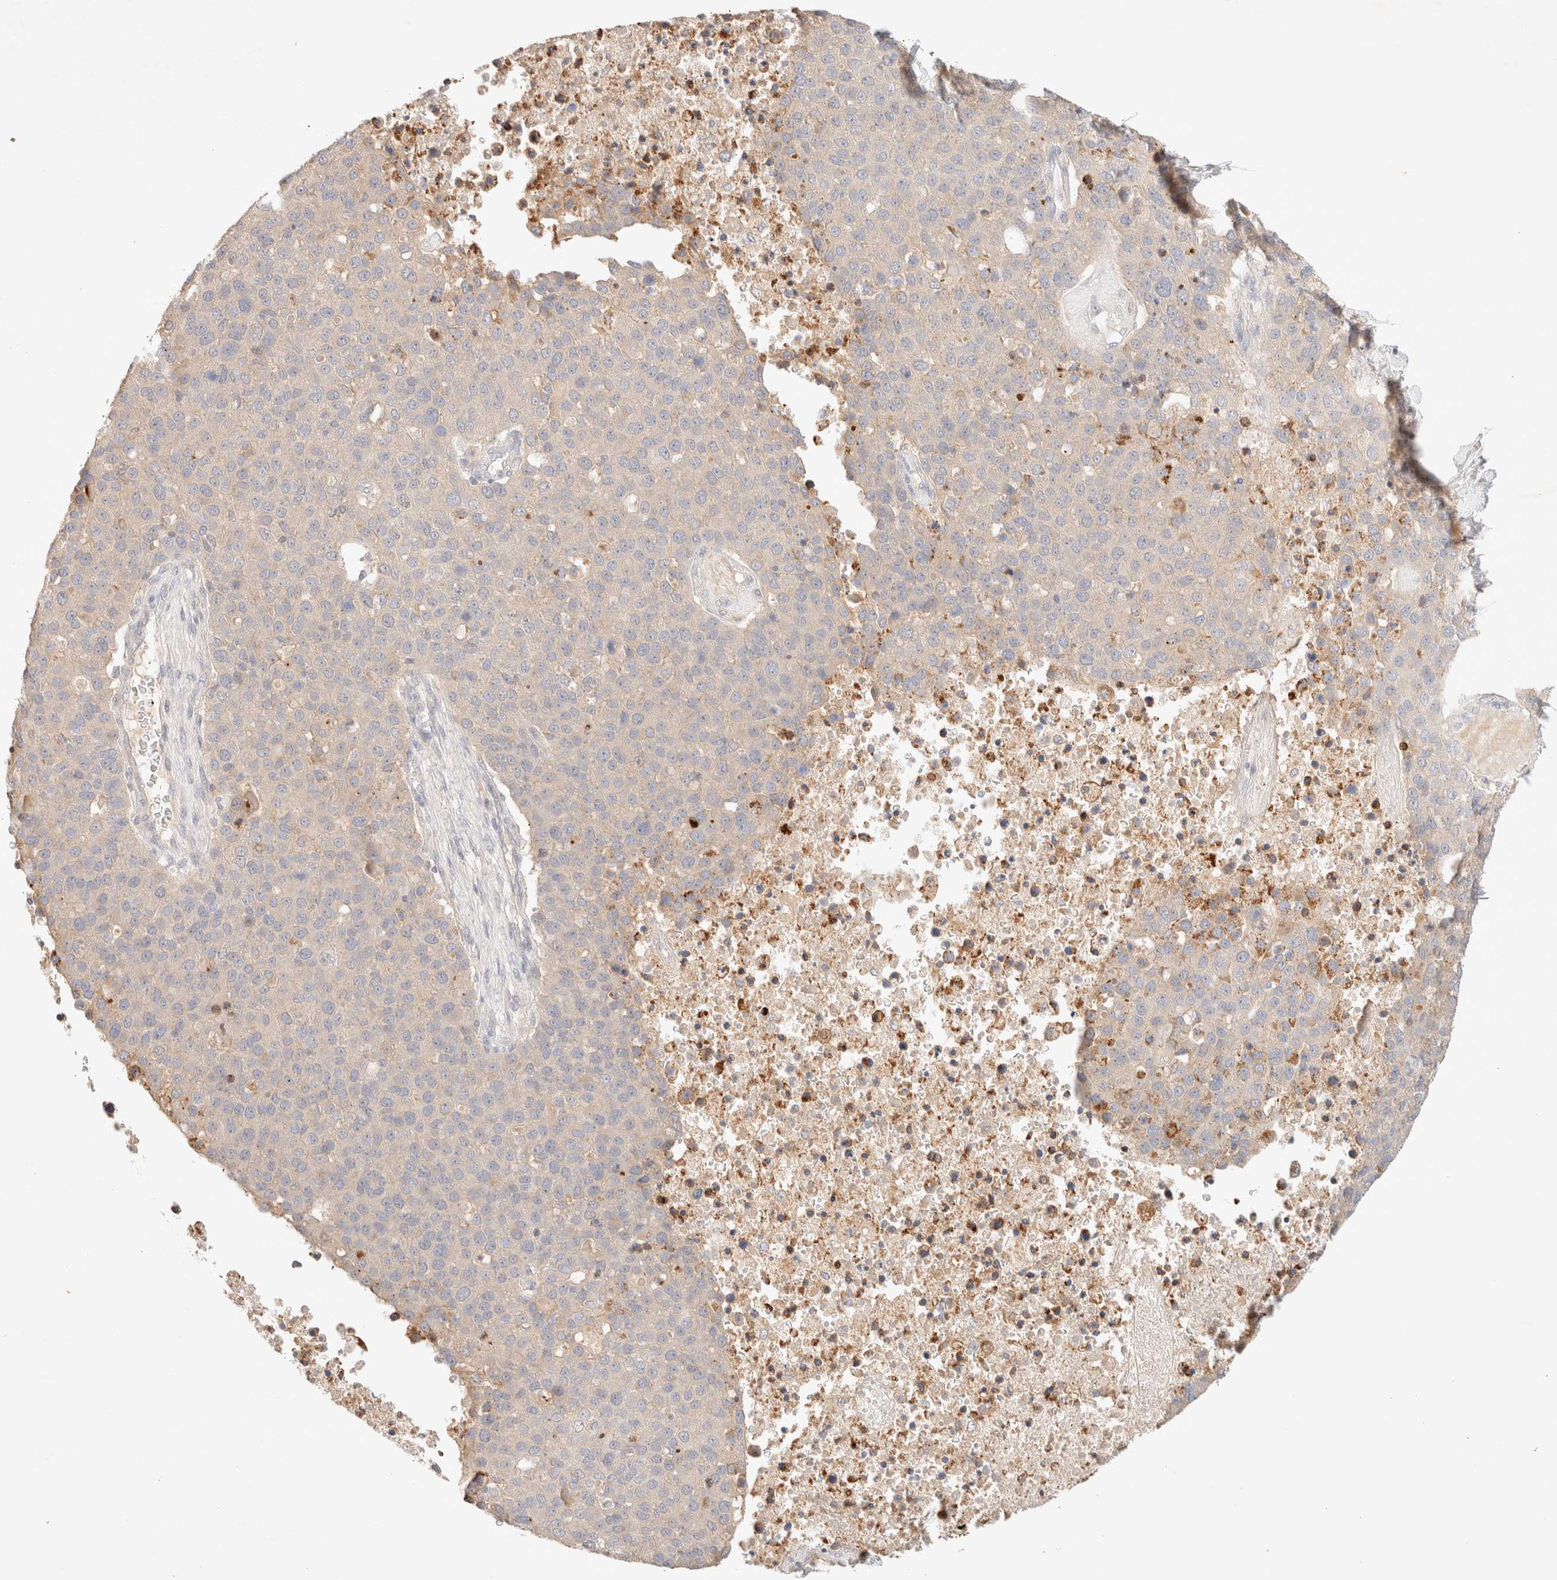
{"staining": {"intensity": "negative", "quantity": "none", "location": "none"}, "tissue": "pancreatic cancer", "cell_type": "Tumor cells", "image_type": "cancer", "snomed": [{"axis": "morphology", "description": "Adenocarcinoma, NOS"}, {"axis": "topography", "description": "Pancreas"}], "caption": "High magnification brightfield microscopy of pancreatic adenocarcinoma stained with DAB (brown) and counterstained with hematoxylin (blue): tumor cells show no significant positivity.", "gene": "SARM1", "patient": {"sex": "female", "age": 61}}